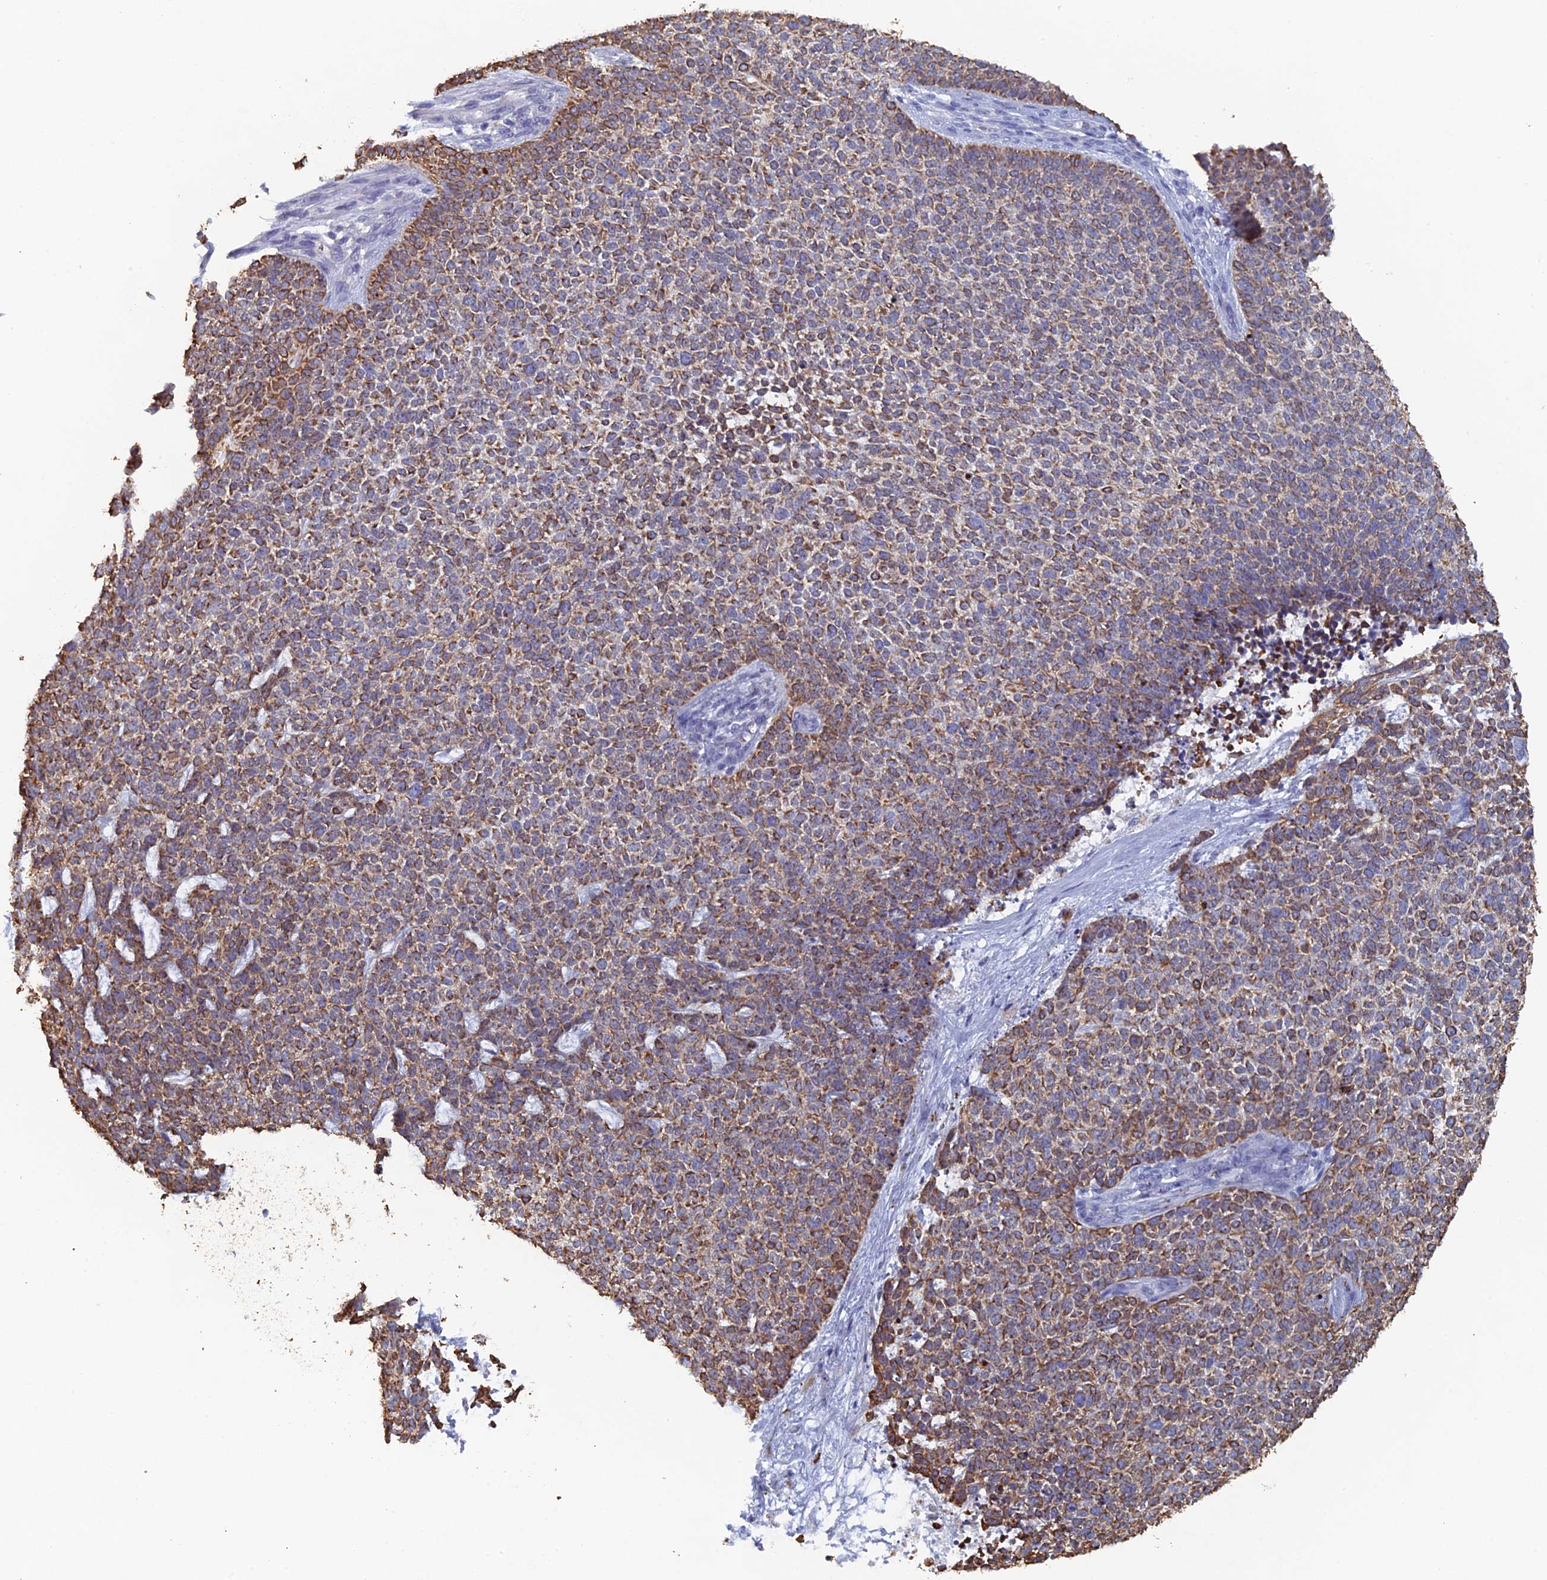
{"staining": {"intensity": "moderate", "quantity": ">75%", "location": "cytoplasmic/membranous"}, "tissue": "skin cancer", "cell_type": "Tumor cells", "image_type": "cancer", "snomed": [{"axis": "morphology", "description": "Basal cell carcinoma"}, {"axis": "topography", "description": "Skin"}], "caption": "Human skin cancer stained with a protein marker reveals moderate staining in tumor cells.", "gene": "SRFBP1", "patient": {"sex": "female", "age": 84}}